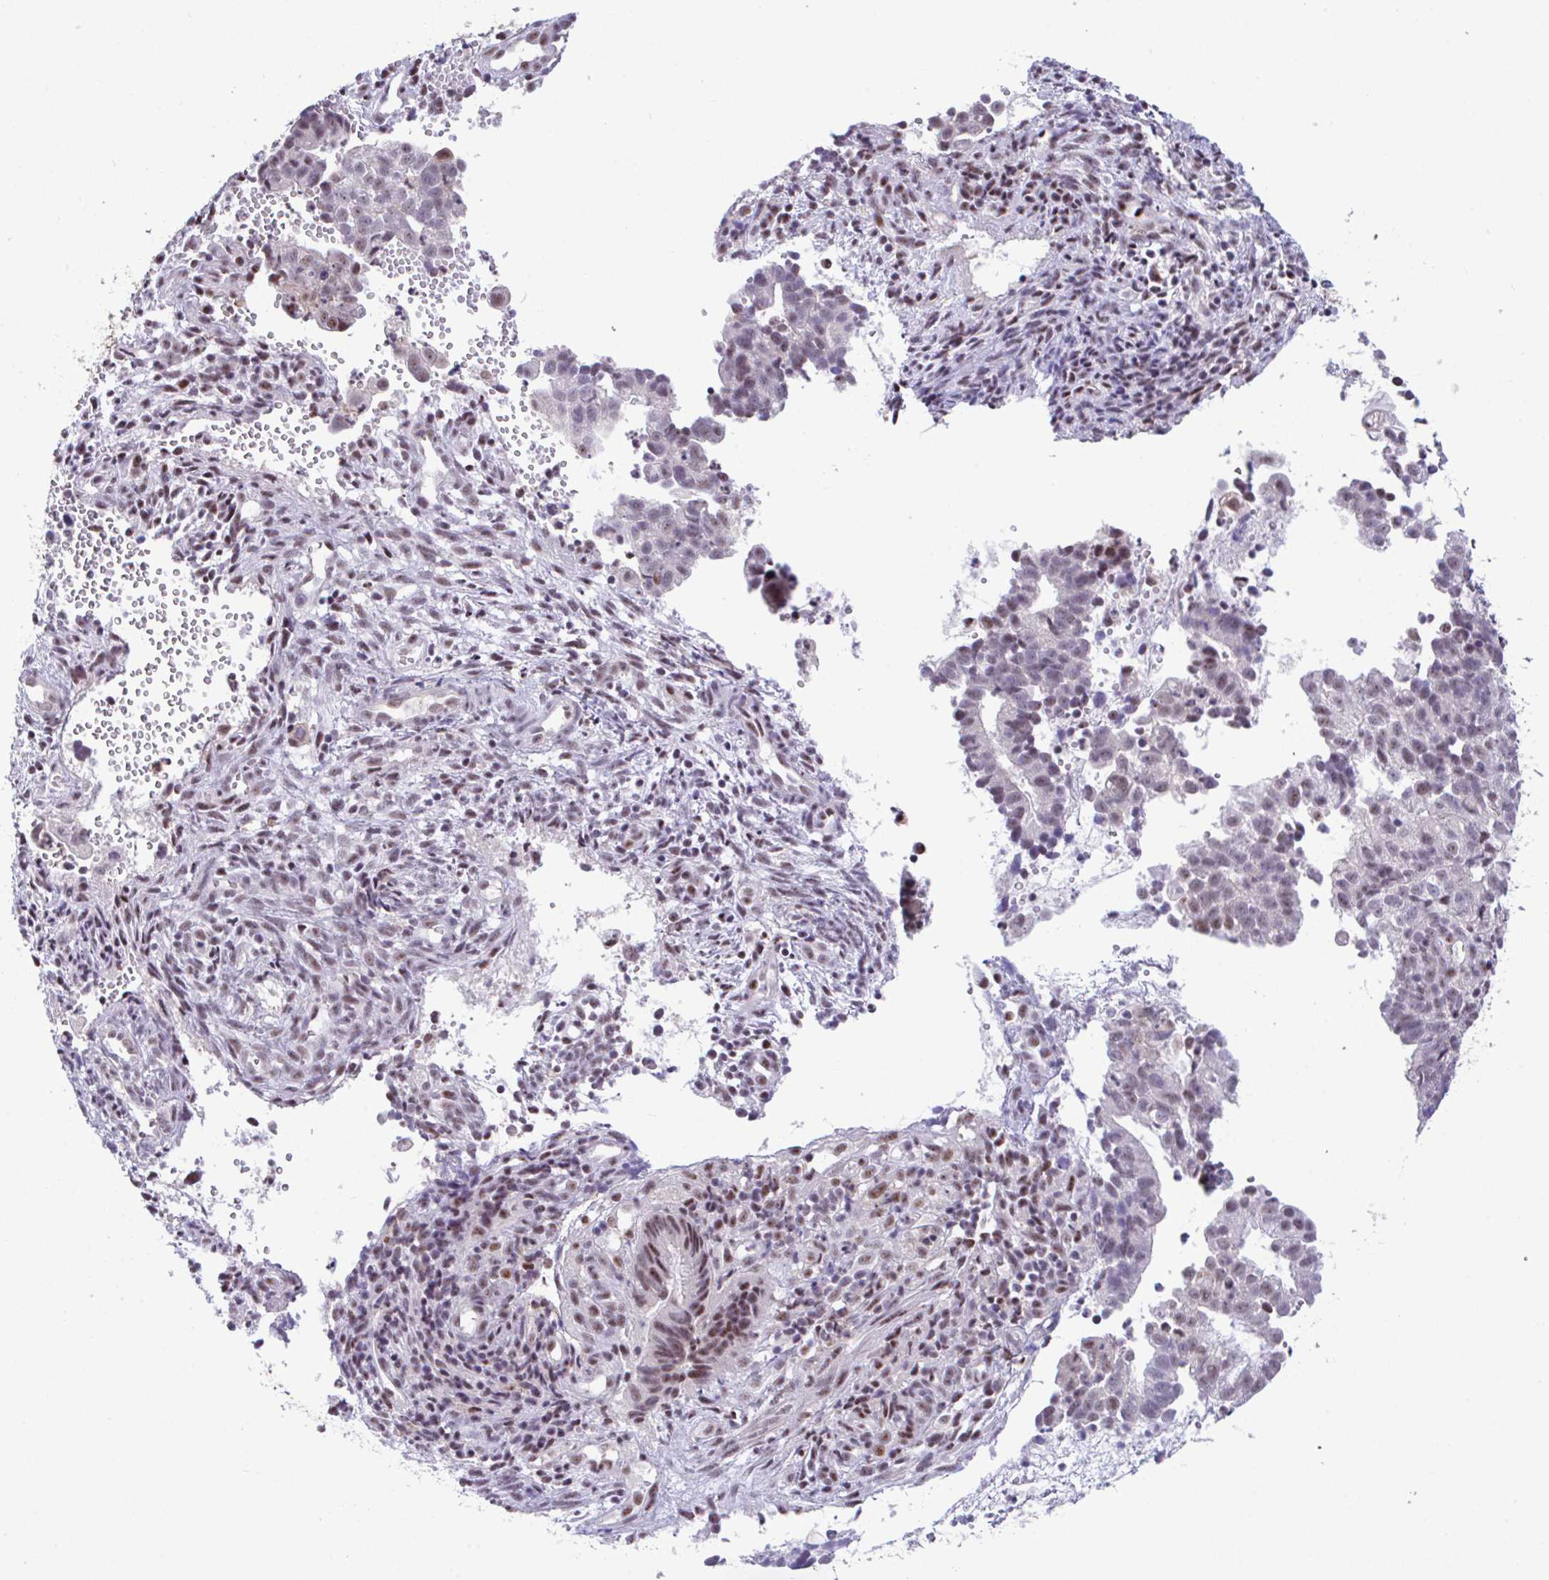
{"staining": {"intensity": "moderate", "quantity": "25%-75%", "location": "nuclear"}, "tissue": "endometrial cancer", "cell_type": "Tumor cells", "image_type": "cancer", "snomed": [{"axis": "morphology", "description": "Adenocarcinoma, NOS"}, {"axis": "topography", "description": "Endometrium"}], "caption": "Protein analysis of adenocarcinoma (endometrial) tissue exhibits moderate nuclear staining in about 25%-75% of tumor cells.", "gene": "OR6K3", "patient": {"sex": "female", "age": 76}}